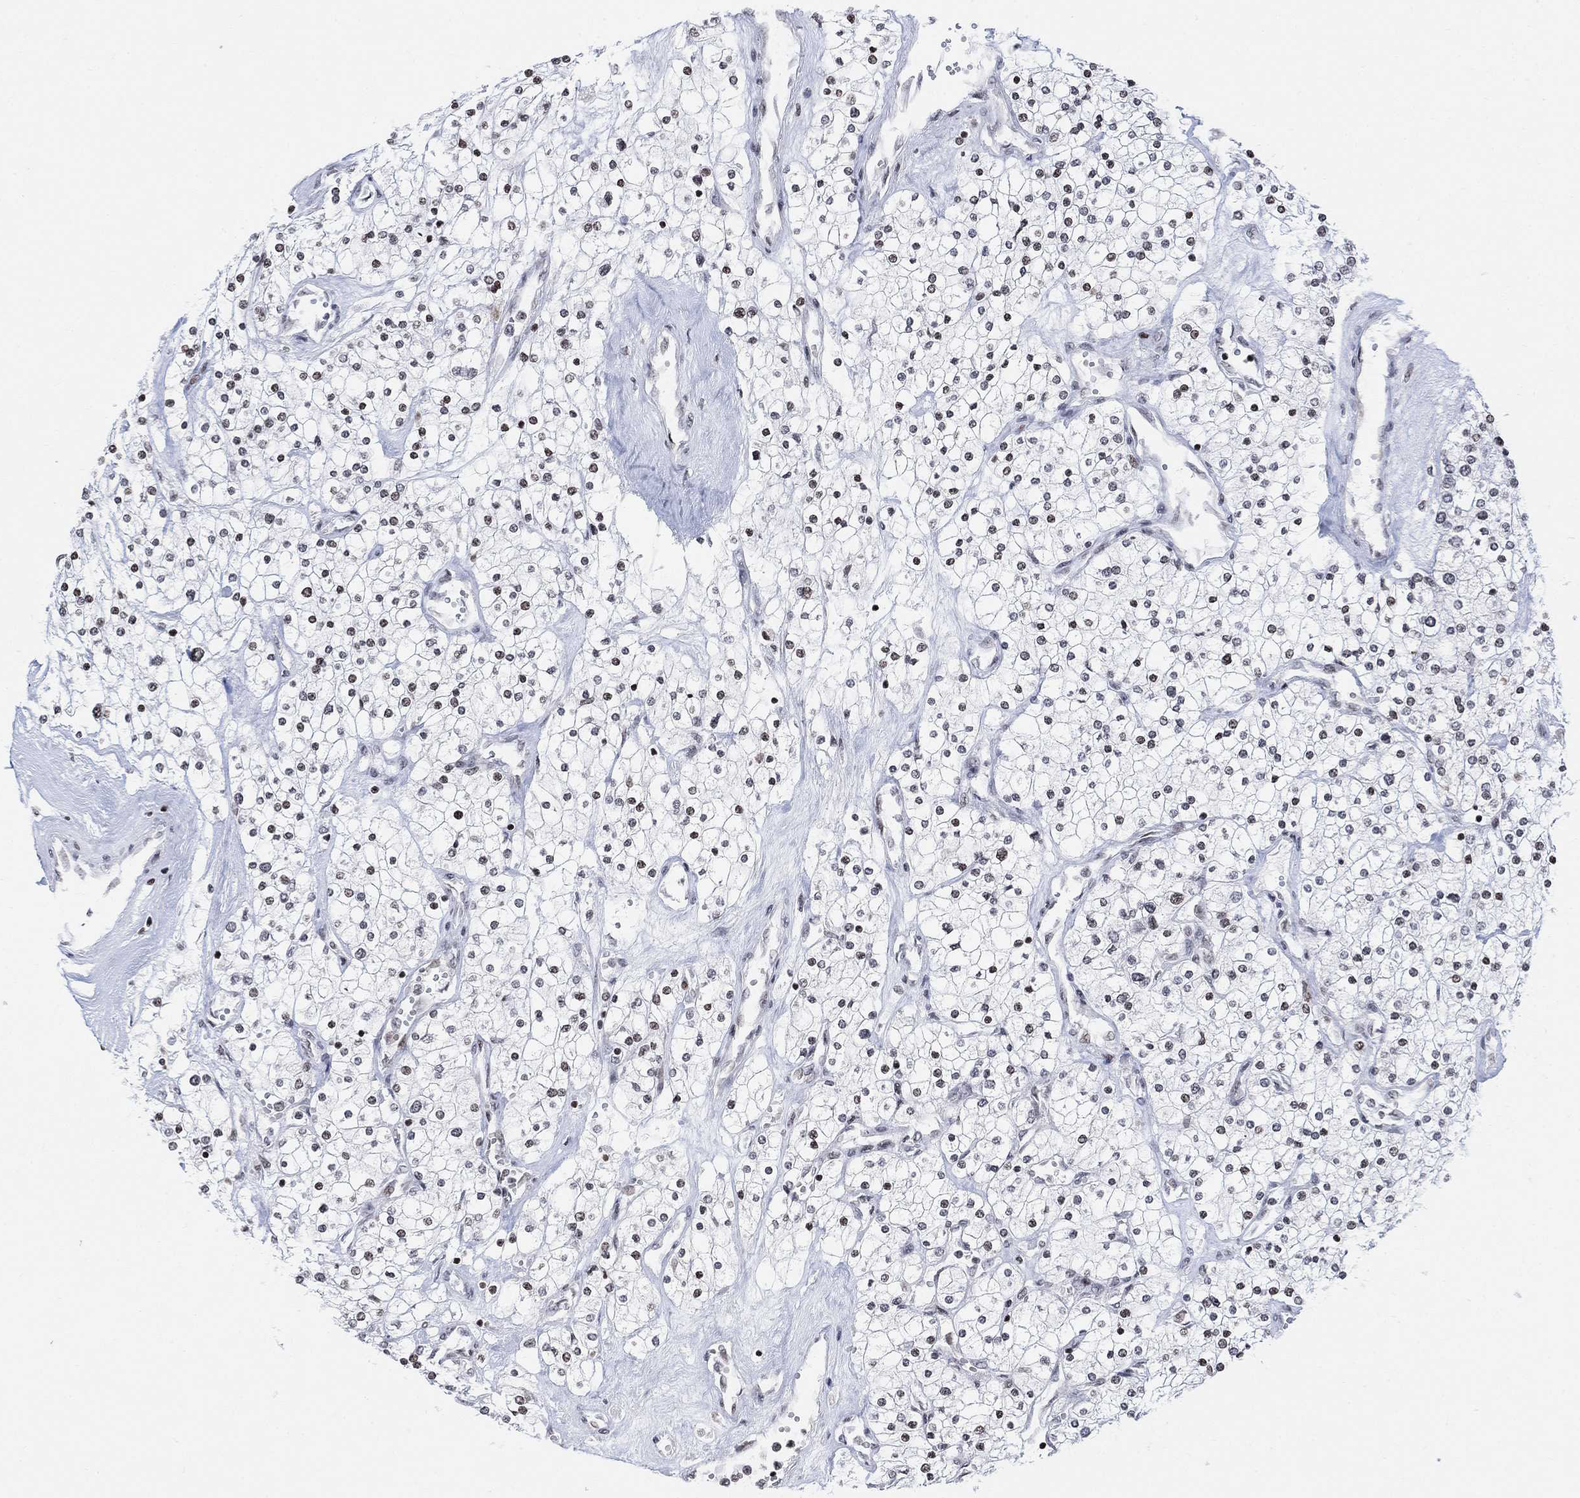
{"staining": {"intensity": "negative", "quantity": "none", "location": "none"}, "tissue": "renal cancer", "cell_type": "Tumor cells", "image_type": "cancer", "snomed": [{"axis": "morphology", "description": "Adenocarcinoma, NOS"}, {"axis": "topography", "description": "Kidney"}], "caption": "High magnification brightfield microscopy of renal cancer (adenocarcinoma) stained with DAB (brown) and counterstained with hematoxylin (blue): tumor cells show no significant expression. (DAB (3,3'-diaminobenzidine) immunohistochemistry with hematoxylin counter stain).", "gene": "ABHD14A", "patient": {"sex": "male", "age": 80}}